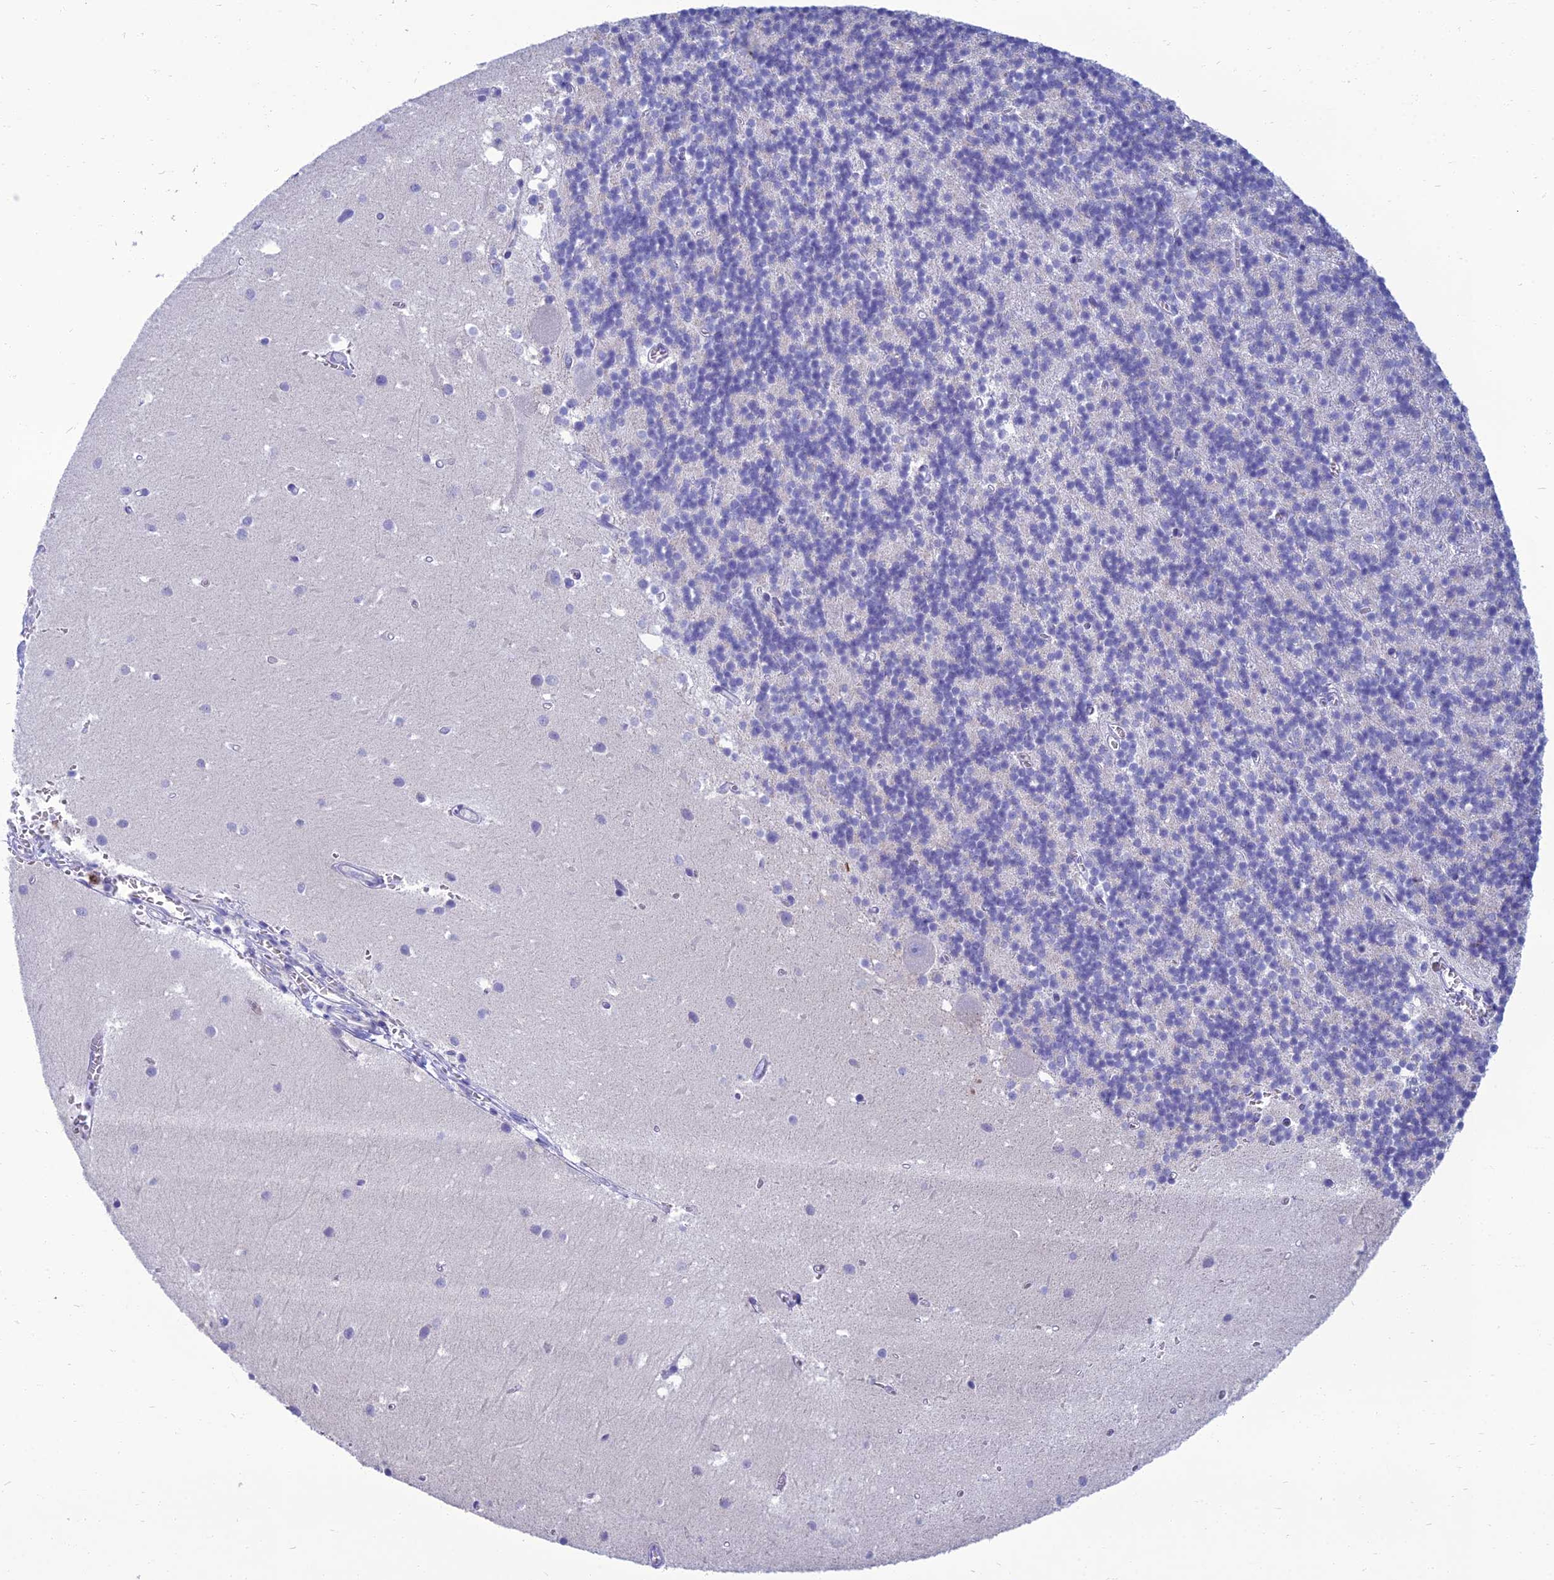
{"staining": {"intensity": "negative", "quantity": "none", "location": "none"}, "tissue": "cerebellum", "cell_type": "Cells in granular layer", "image_type": "normal", "snomed": [{"axis": "morphology", "description": "Normal tissue, NOS"}, {"axis": "topography", "description": "Cerebellum"}], "caption": "Immunohistochemical staining of normal human cerebellum exhibits no significant expression in cells in granular layer.", "gene": "SPTLC3", "patient": {"sex": "male", "age": 54}}